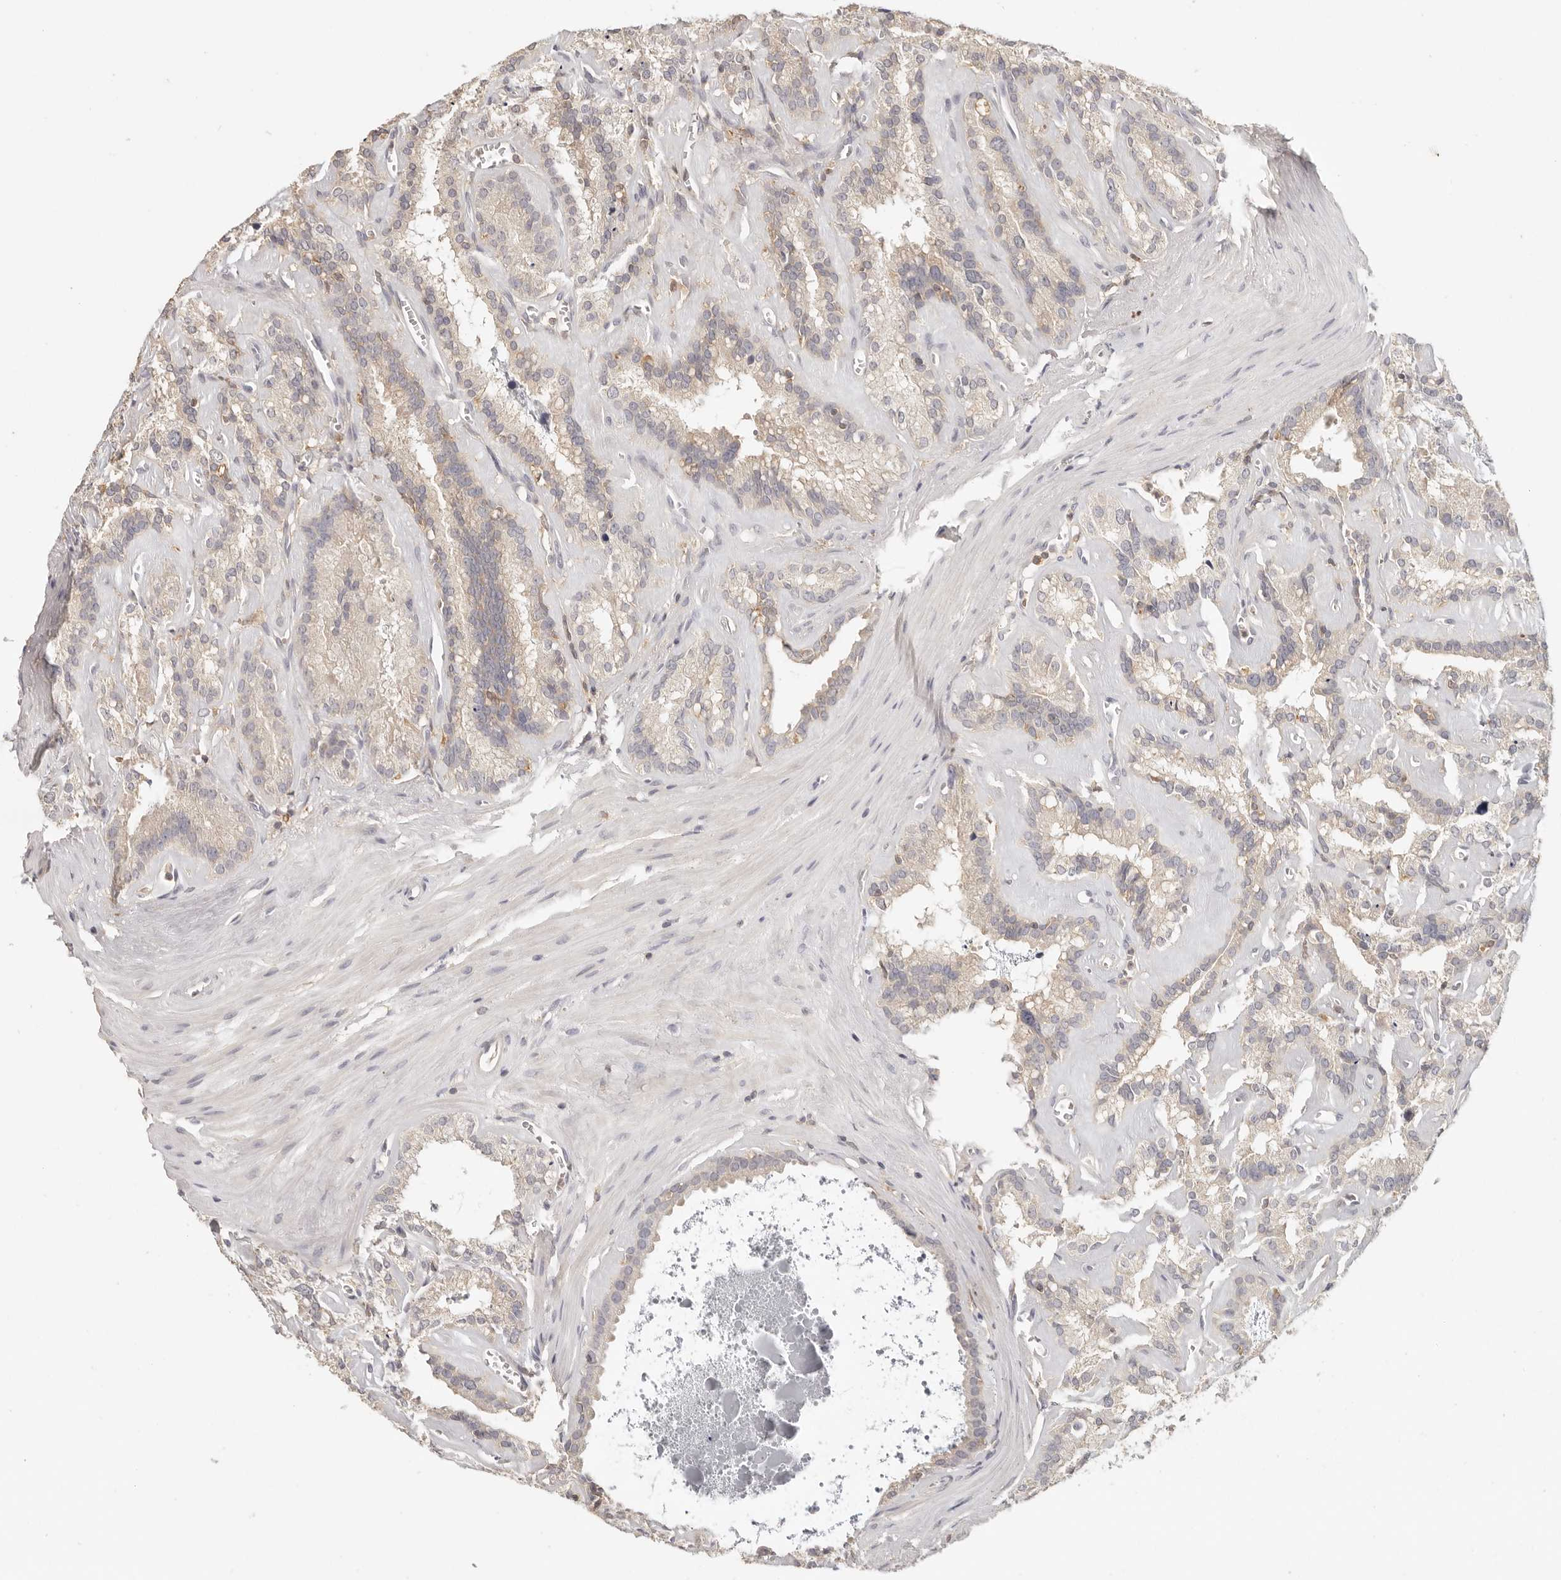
{"staining": {"intensity": "moderate", "quantity": "<25%", "location": "cytoplasmic/membranous"}, "tissue": "seminal vesicle", "cell_type": "Glandular cells", "image_type": "normal", "snomed": [{"axis": "morphology", "description": "Normal tissue, NOS"}, {"axis": "topography", "description": "Prostate"}, {"axis": "topography", "description": "Seminal veicle"}], "caption": "A micrograph of seminal vesicle stained for a protein demonstrates moderate cytoplasmic/membranous brown staining in glandular cells. (Stains: DAB (3,3'-diaminobenzidine) in brown, nuclei in blue, Microscopy: brightfield microscopy at high magnification).", "gene": "CSK", "patient": {"sex": "male", "age": 59}}